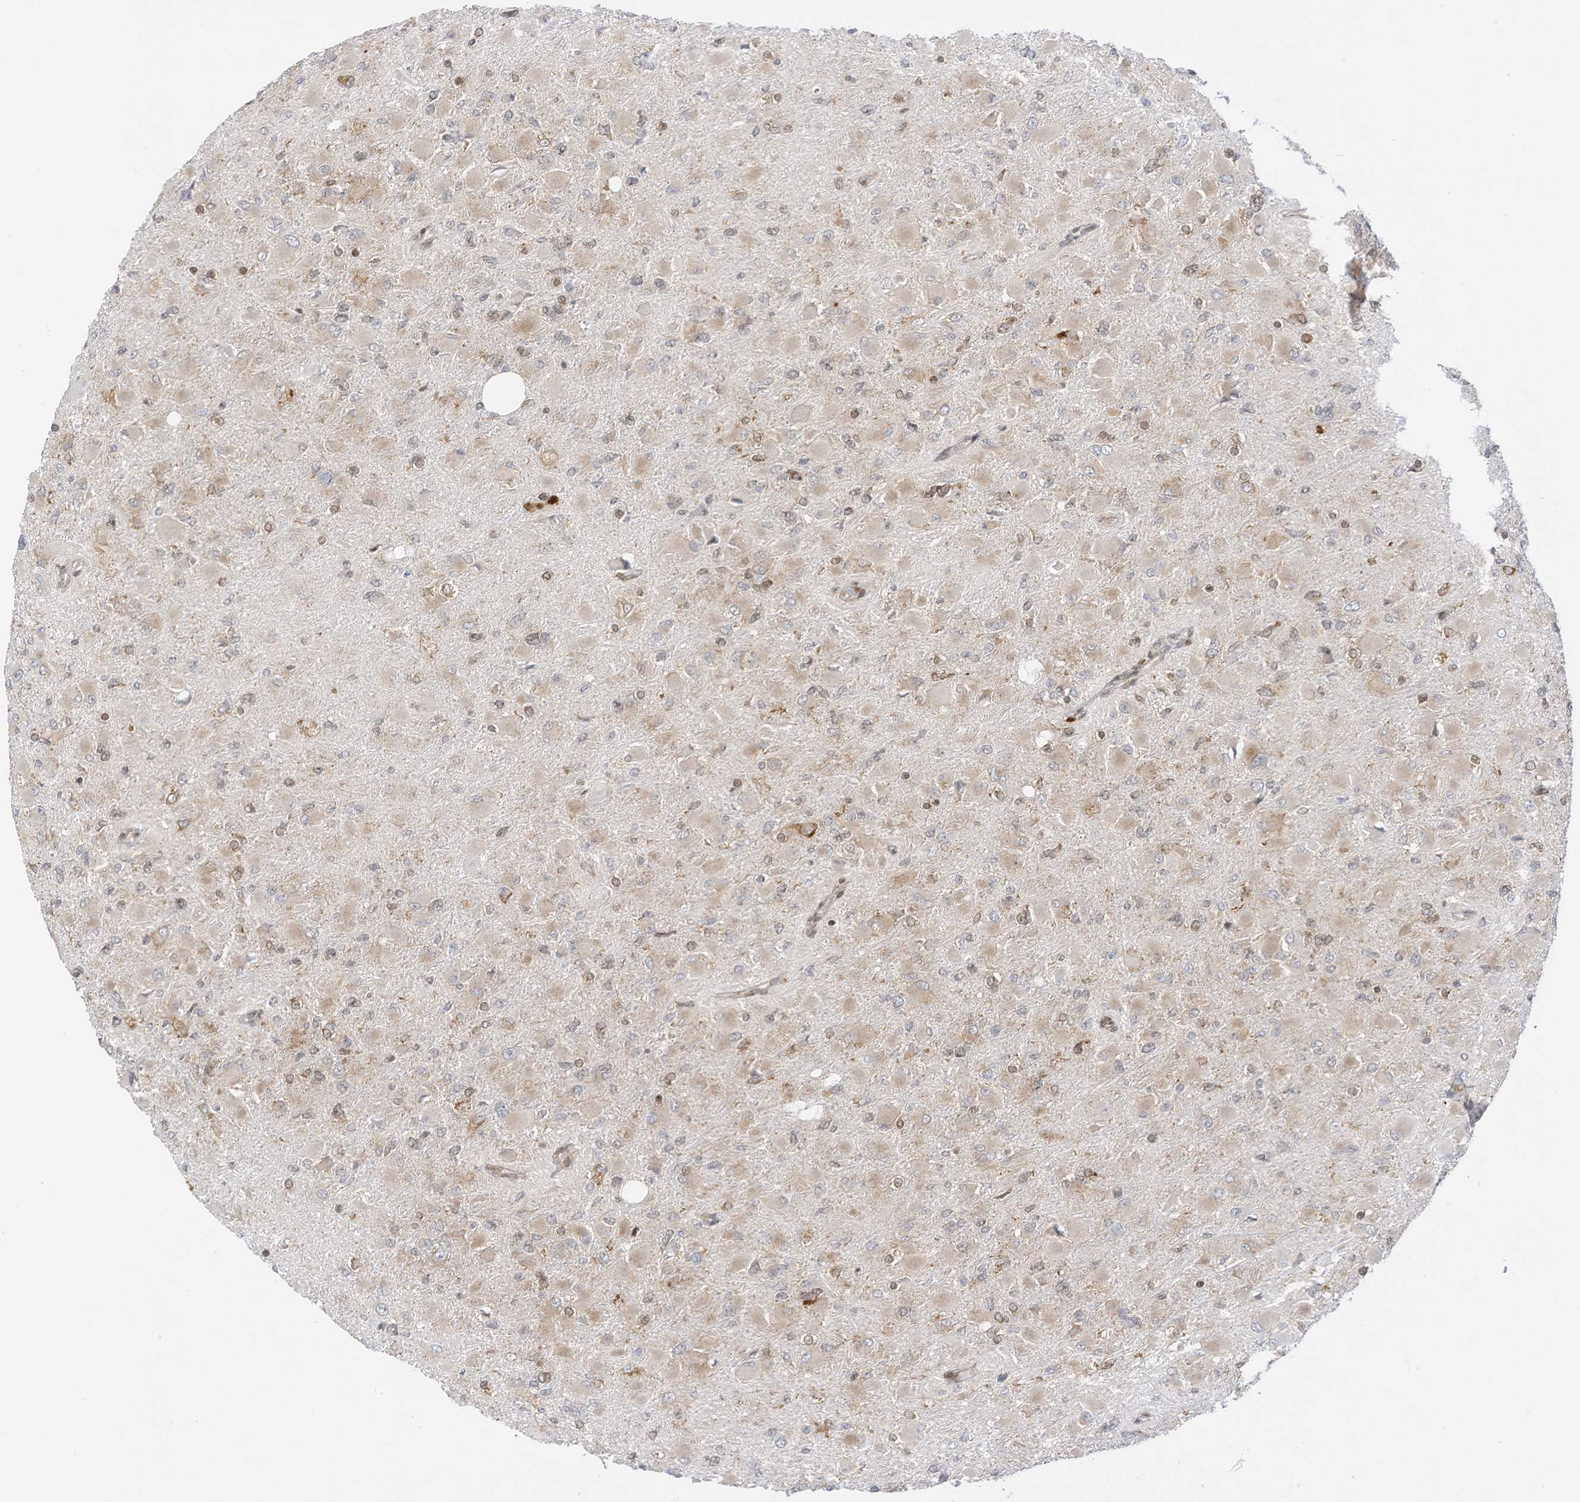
{"staining": {"intensity": "weak", "quantity": "<25%", "location": "cytoplasmic/membranous"}, "tissue": "glioma", "cell_type": "Tumor cells", "image_type": "cancer", "snomed": [{"axis": "morphology", "description": "Glioma, malignant, High grade"}, {"axis": "topography", "description": "Cerebral cortex"}], "caption": "Protein analysis of high-grade glioma (malignant) demonstrates no significant positivity in tumor cells. (DAB IHC, high magnification).", "gene": "EDF1", "patient": {"sex": "female", "age": 36}}